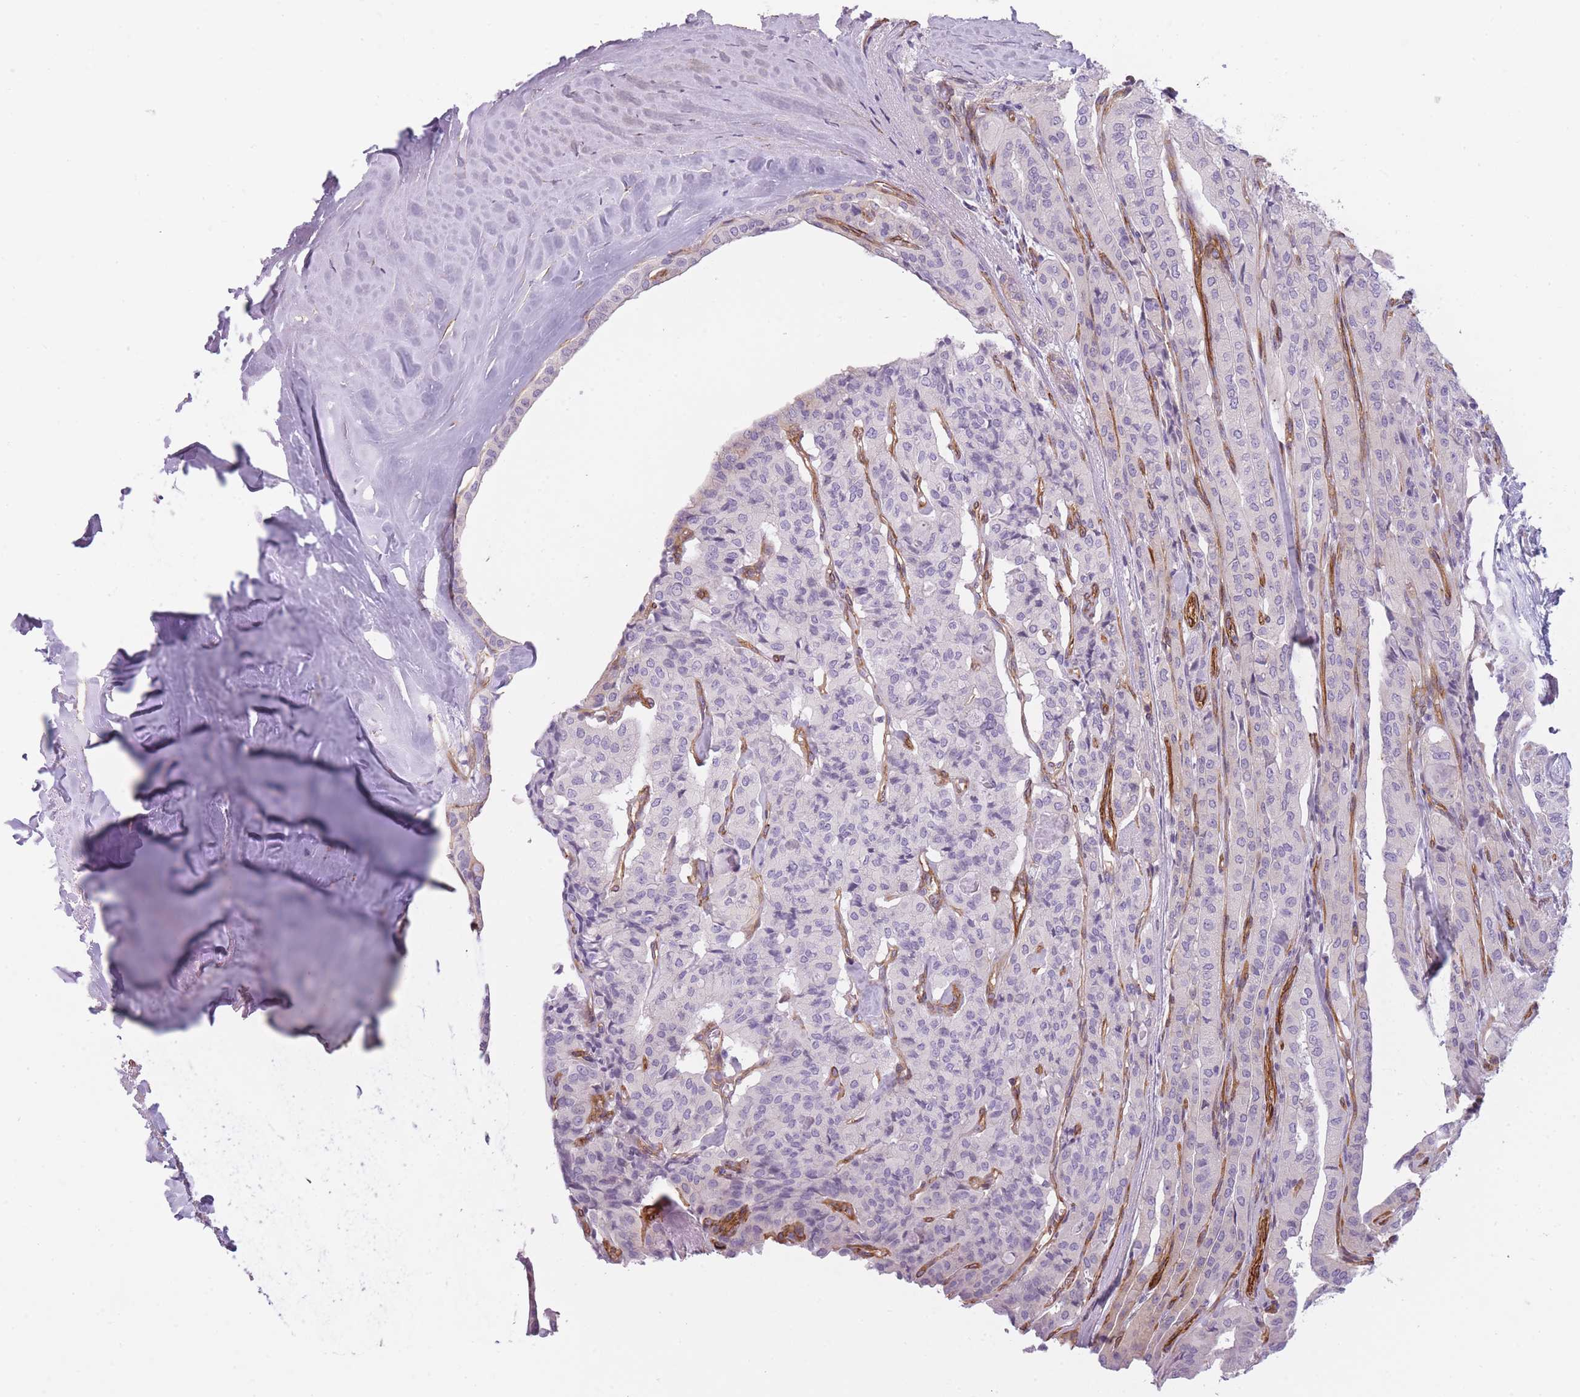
{"staining": {"intensity": "negative", "quantity": "none", "location": "none"}, "tissue": "thyroid cancer", "cell_type": "Tumor cells", "image_type": "cancer", "snomed": [{"axis": "morphology", "description": "Papillary adenocarcinoma, NOS"}, {"axis": "topography", "description": "Thyroid gland"}], "caption": "A photomicrograph of human thyroid papillary adenocarcinoma is negative for staining in tumor cells.", "gene": "OR6B3", "patient": {"sex": "female", "age": 59}}